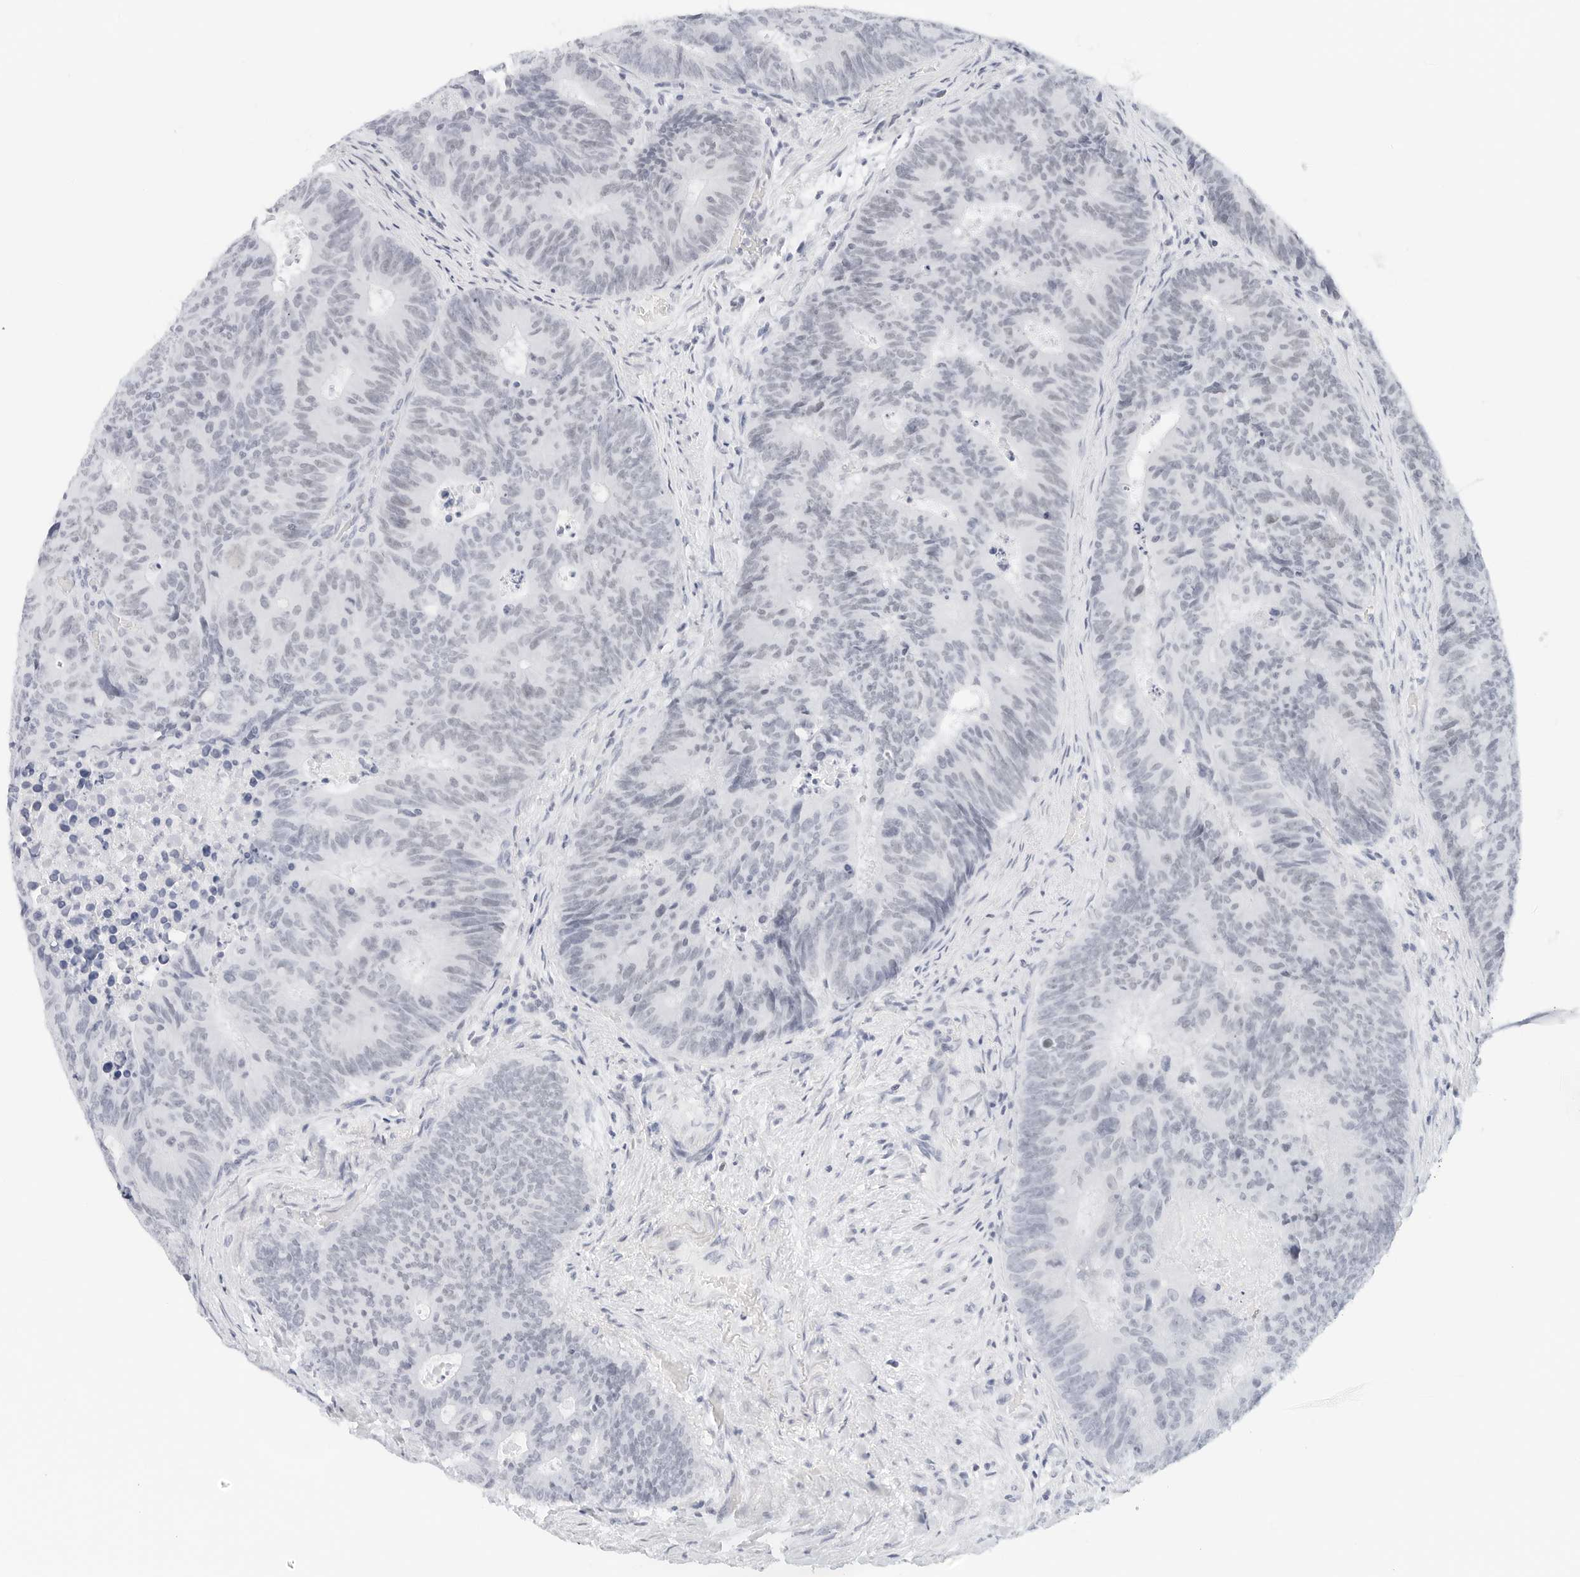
{"staining": {"intensity": "weak", "quantity": "<25%", "location": "nuclear"}, "tissue": "colorectal cancer", "cell_type": "Tumor cells", "image_type": "cancer", "snomed": [{"axis": "morphology", "description": "Adenocarcinoma, NOS"}, {"axis": "topography", "description": "Colon"}], "caption": "DAB immunohistochemical staining of colorectal cancer demonstrates no significant expression in tumor cells. The staining was performed using DAB (3,3'-diaminobenzidine) to visualize the protein expression in brown, while the nuclei were stained in blue with hematoxylin (Magnification: 20x).", "gene": "CD22", "patient": {"sex": "male", "age": 87}}